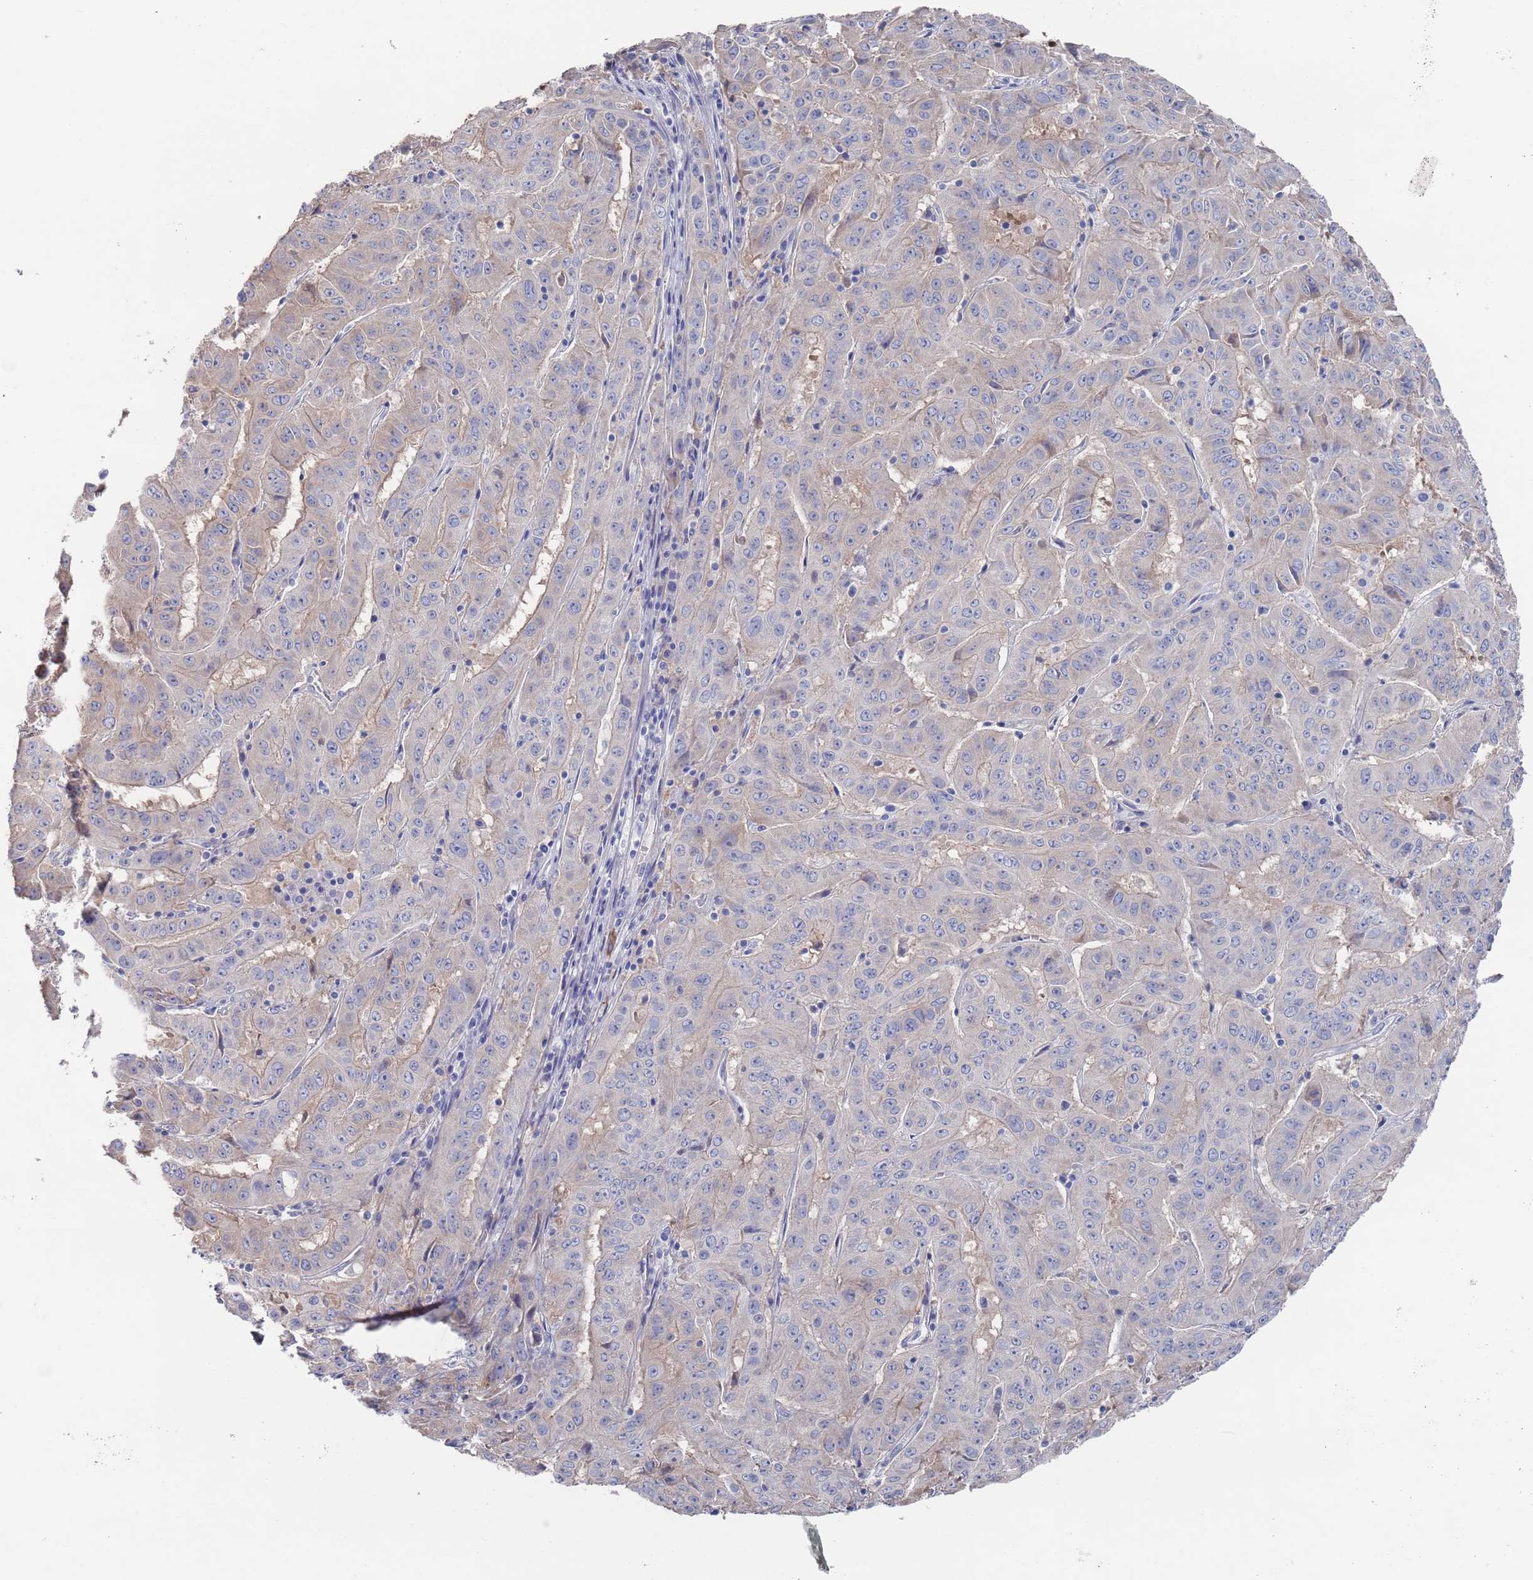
{"staining": {"intensity": "negative", "quantity": "none", "location": "none"}, "tissue": "pancreatic cancer", "cell_type": "Tumor cells", "image_type": "cancer", "snomed": [{"axis": "morphology", "description": "Adenocarcinoma, NOS"}, {"axis": "topography", "description": "Pancreas"}], "caption": "Immunohistochemistry photomicrograph of pancreatic cancer (adenocarcinoma) stained for a protein (brown), which displays no staining in tumor cells.", "gene": "TMCO3", "patient": {"sex": "male", "age": 63}}